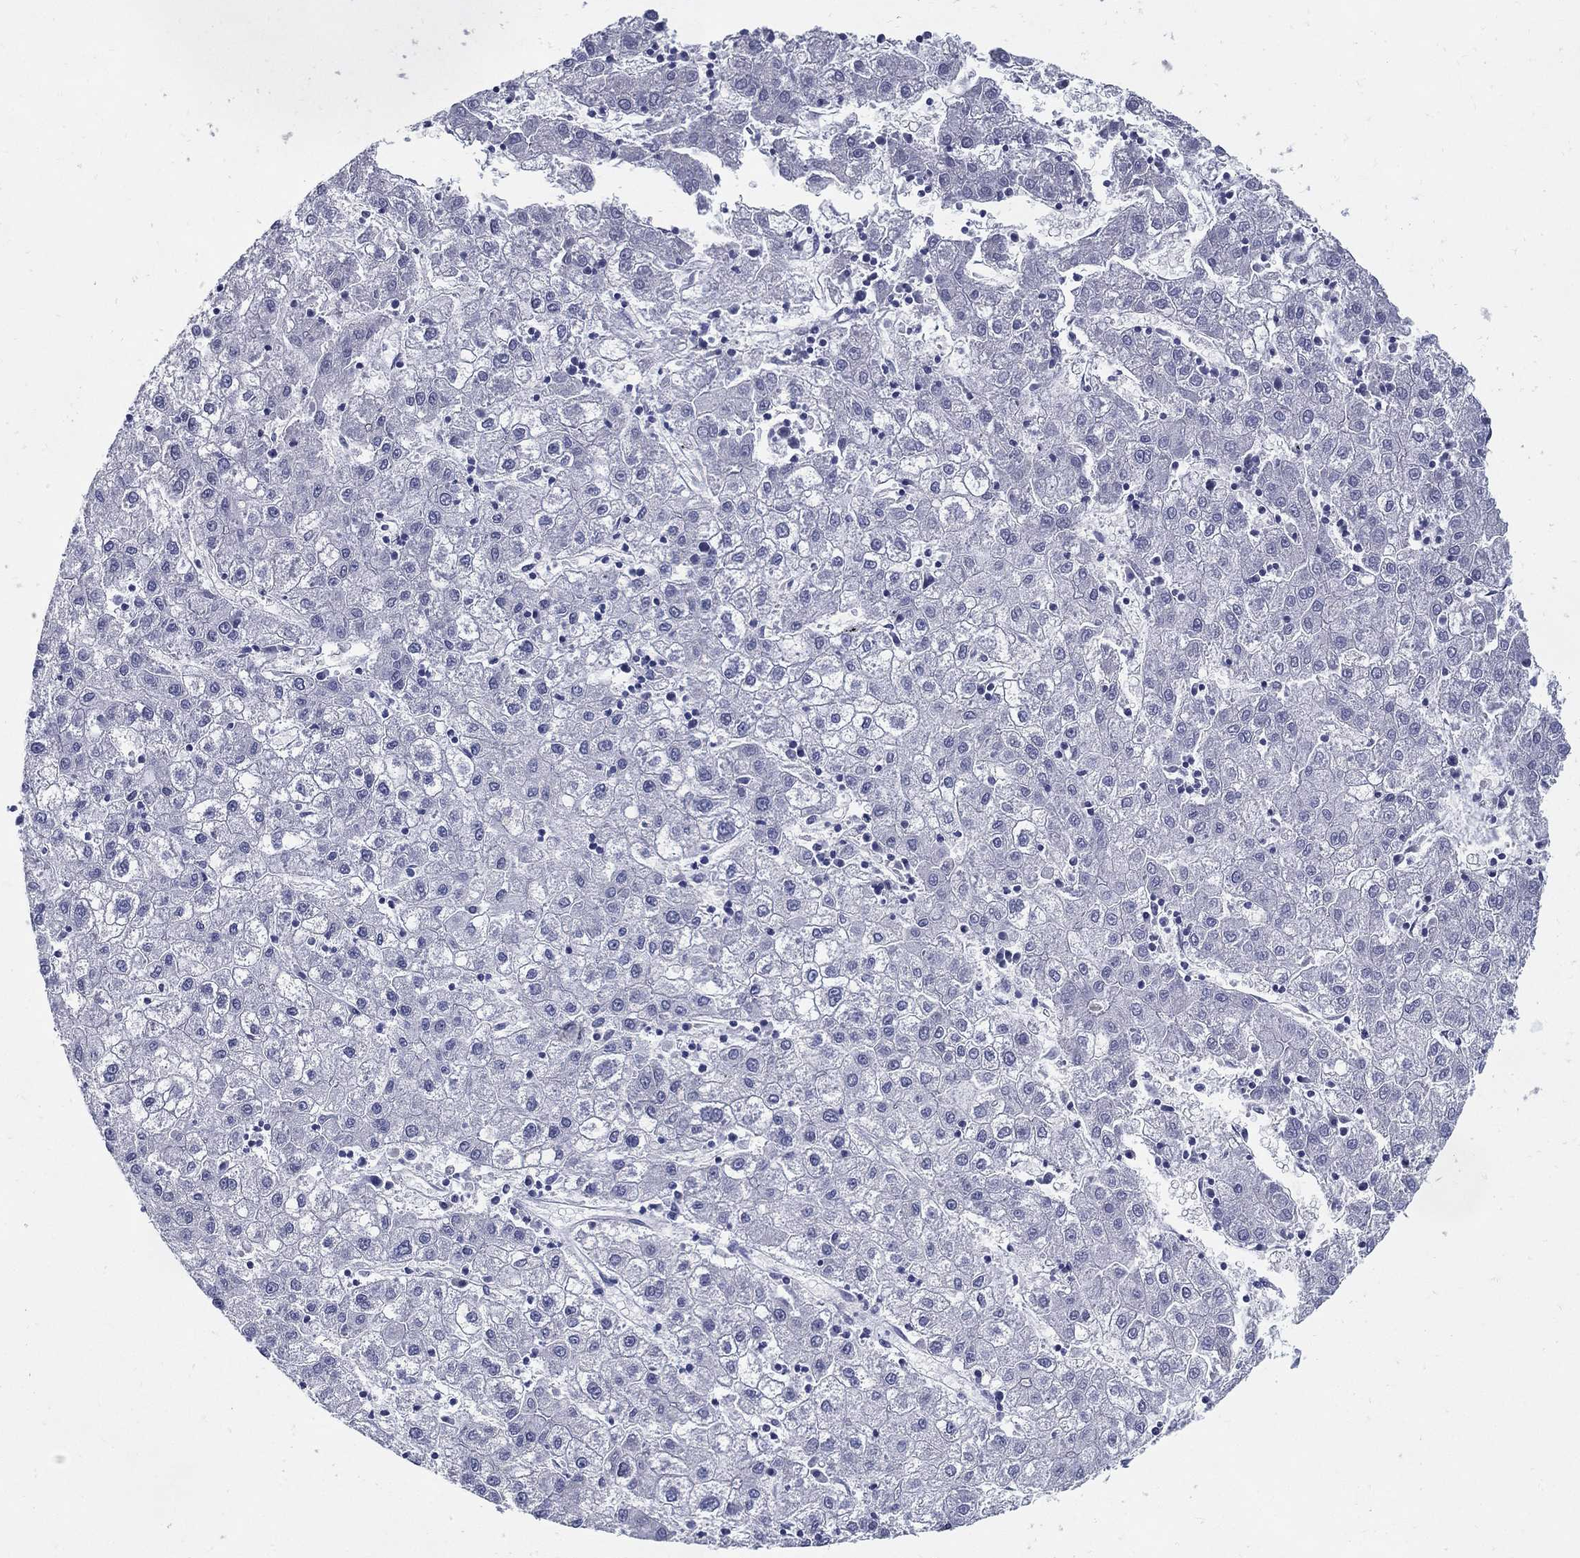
{"staining": {"intensity": "negative", "quantity": "none", "location": "none"}, "tissue": "liver cancer", "cell_type": "Tumor cells", "image_type": "cancer", "snomed": [{"axis": "morphology", "description": "Carcinoma, Hepatocellular, NOS"}, {"axis": "topography", "description": "Liver"}], "caption": "An image of liver cancer stained for a protein shows no brown staining in tumor cells. The staining was performed using DAB (3,3'-diaminobenzidine) to visualize the protein expression in brown, while the nuclei were stained in blue with hematoxylin (Magnification: 20x).", "gene": "KIF2C", "patient": {"sex": "male", "age": 72}}